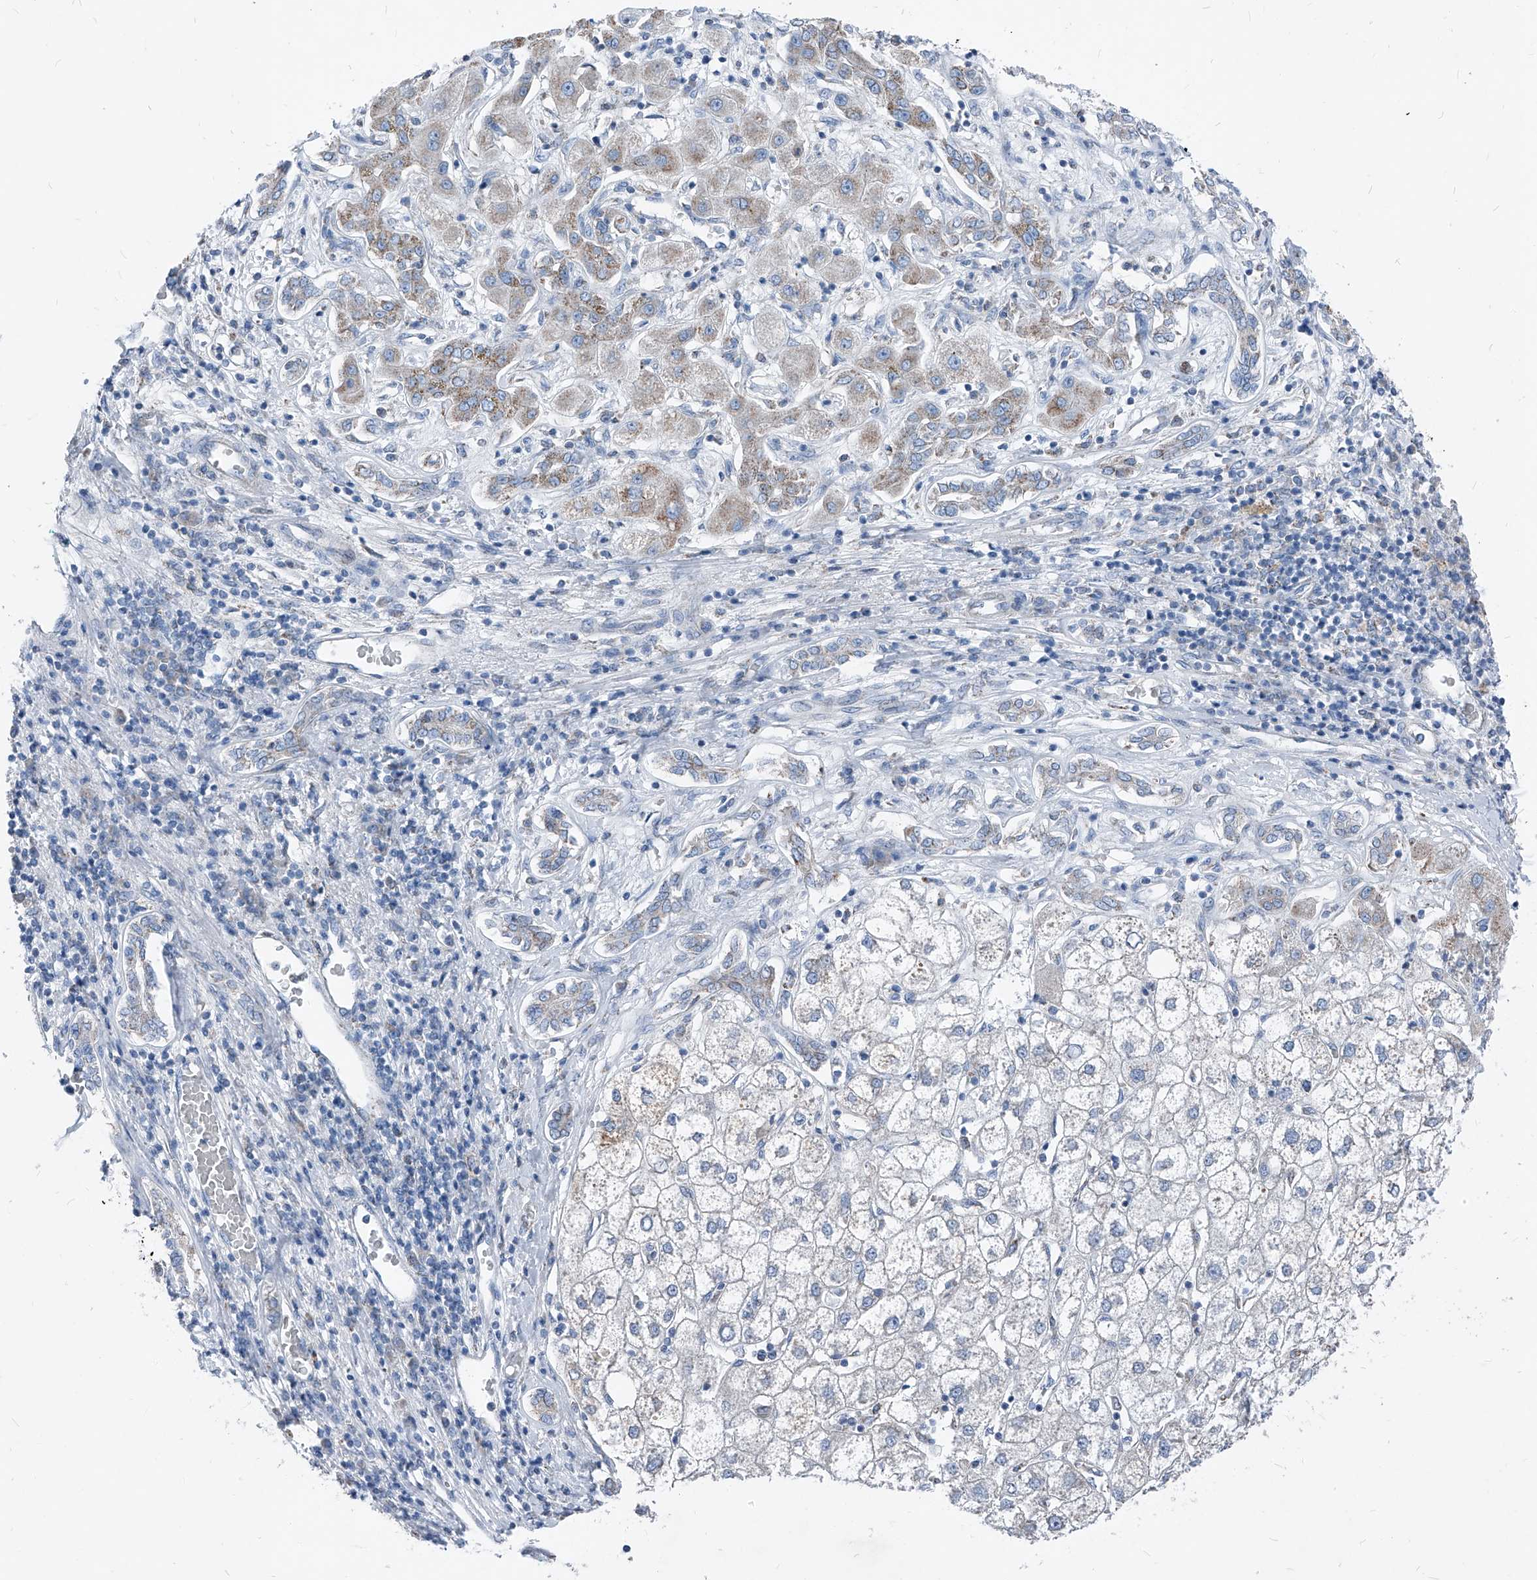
{"staining": {"intensity": "weak", "quantity": "<25%", "location": "cytoplasmic/membranous"}, "tissue": "liver cancer", "cell_type": "Tumor cells", "image_type": "cancer", "snomed": [{"axis": "morphology", "description": "Carcinoma, Hepatocellular, NOS"}, {"axis": "topography", "description": "Liver"}], "caption": "DAB immunohistochemical staining of liver hepatocellular carcinoma demonstrates no significant staining in tumor cells.", "gene": "AGPS", "patient": {"sex": "male", "age": 65}}